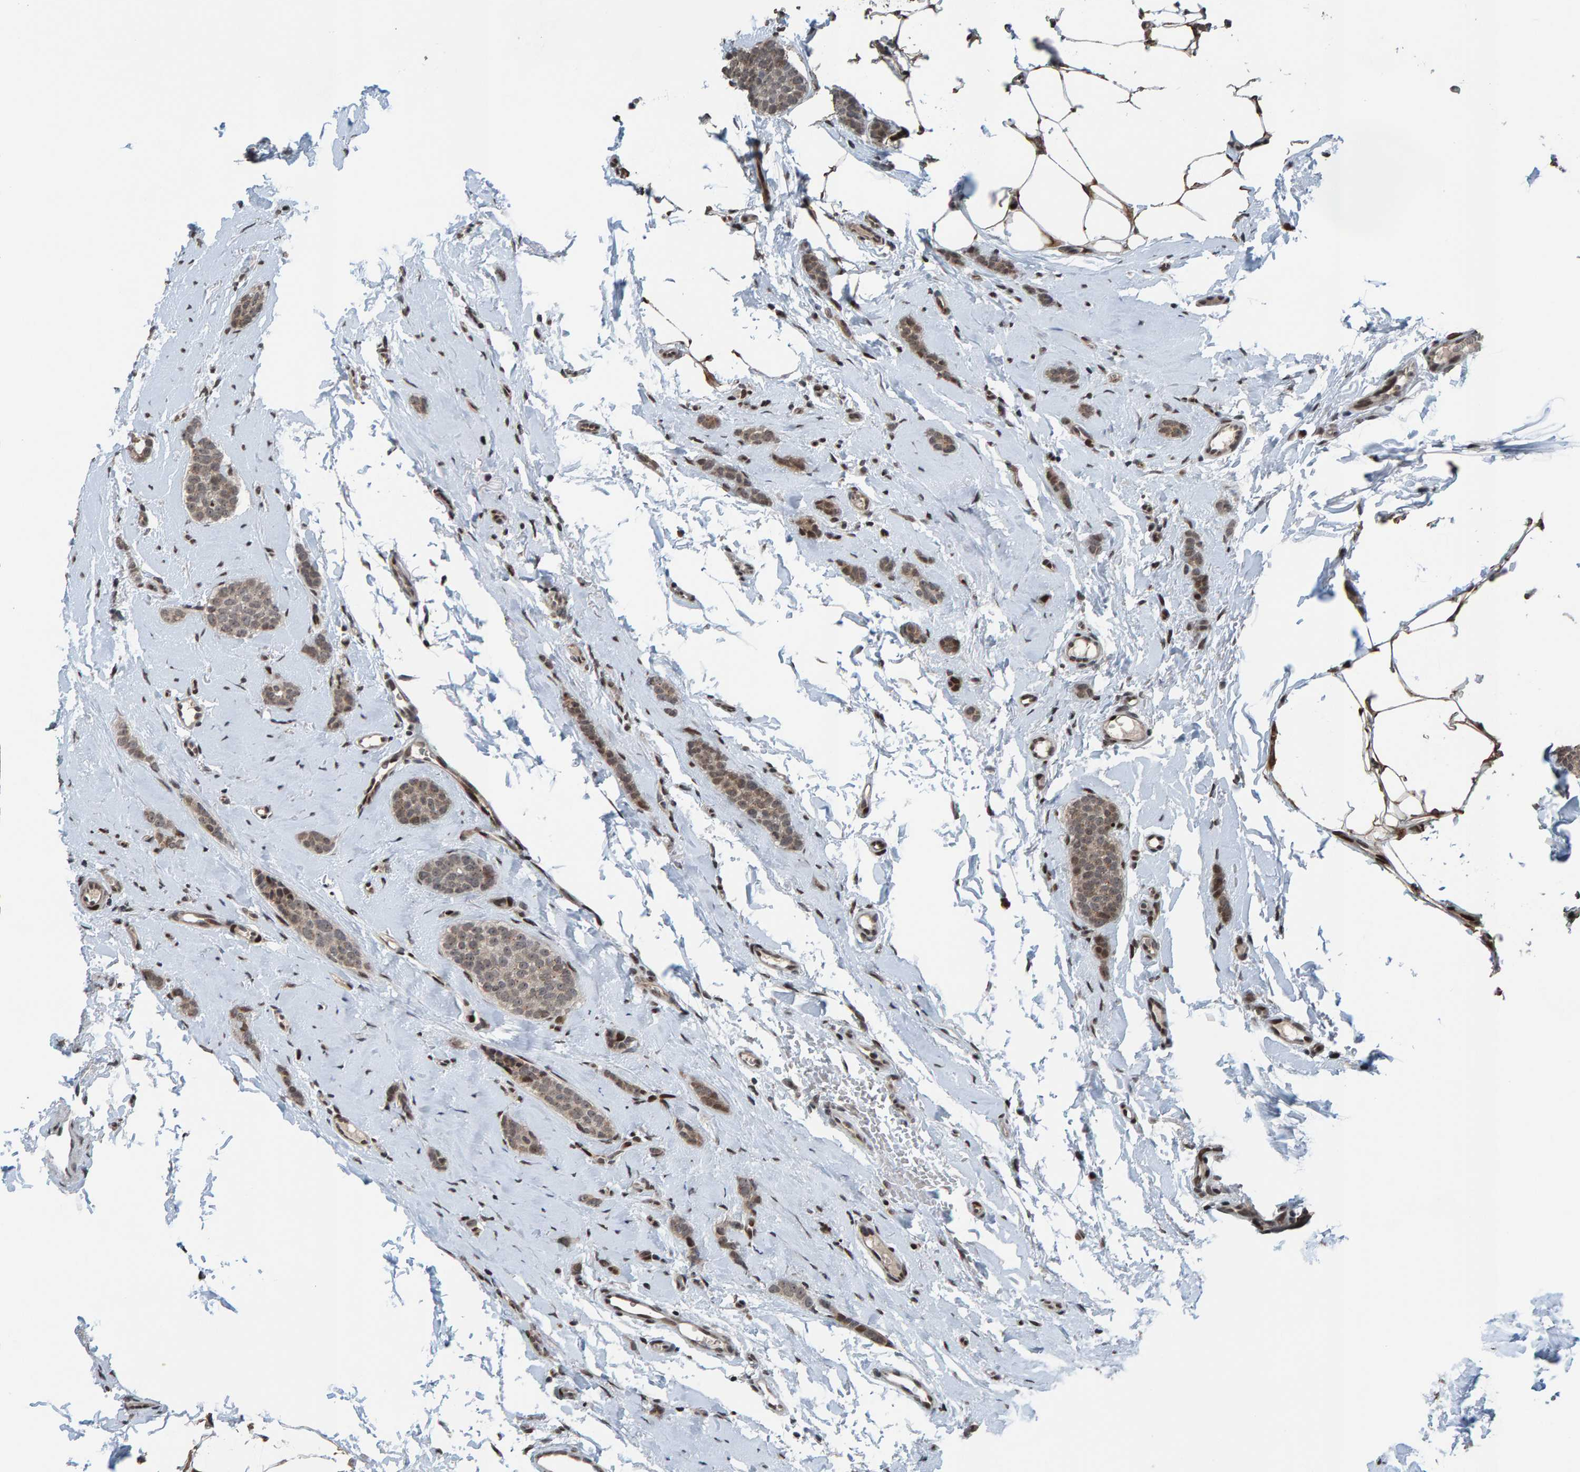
{"staining": {"intensity": "weak", "quantity": ">75%", "location": "cytoplasmic/membranous"}, "tissue": "breast cancer", "cell_type": "Tumor cells", "image_type": "cancer", "snomed": [{"axis": "morphology", "description": "Lobular carcinoma"}, {"axis": "topography", "description": "Skin"}, {"axis": "topography", "description": "Breast"}], "caption": "Immunohistochemical staining of human breast cancer (lobular carcinoma) displays low levels of weak cytoplasmic/membranous protein expression in approximately >75% of tumor cells.", "gene": "ZNF366", "patient": {"sex": "female", "age": 46}}